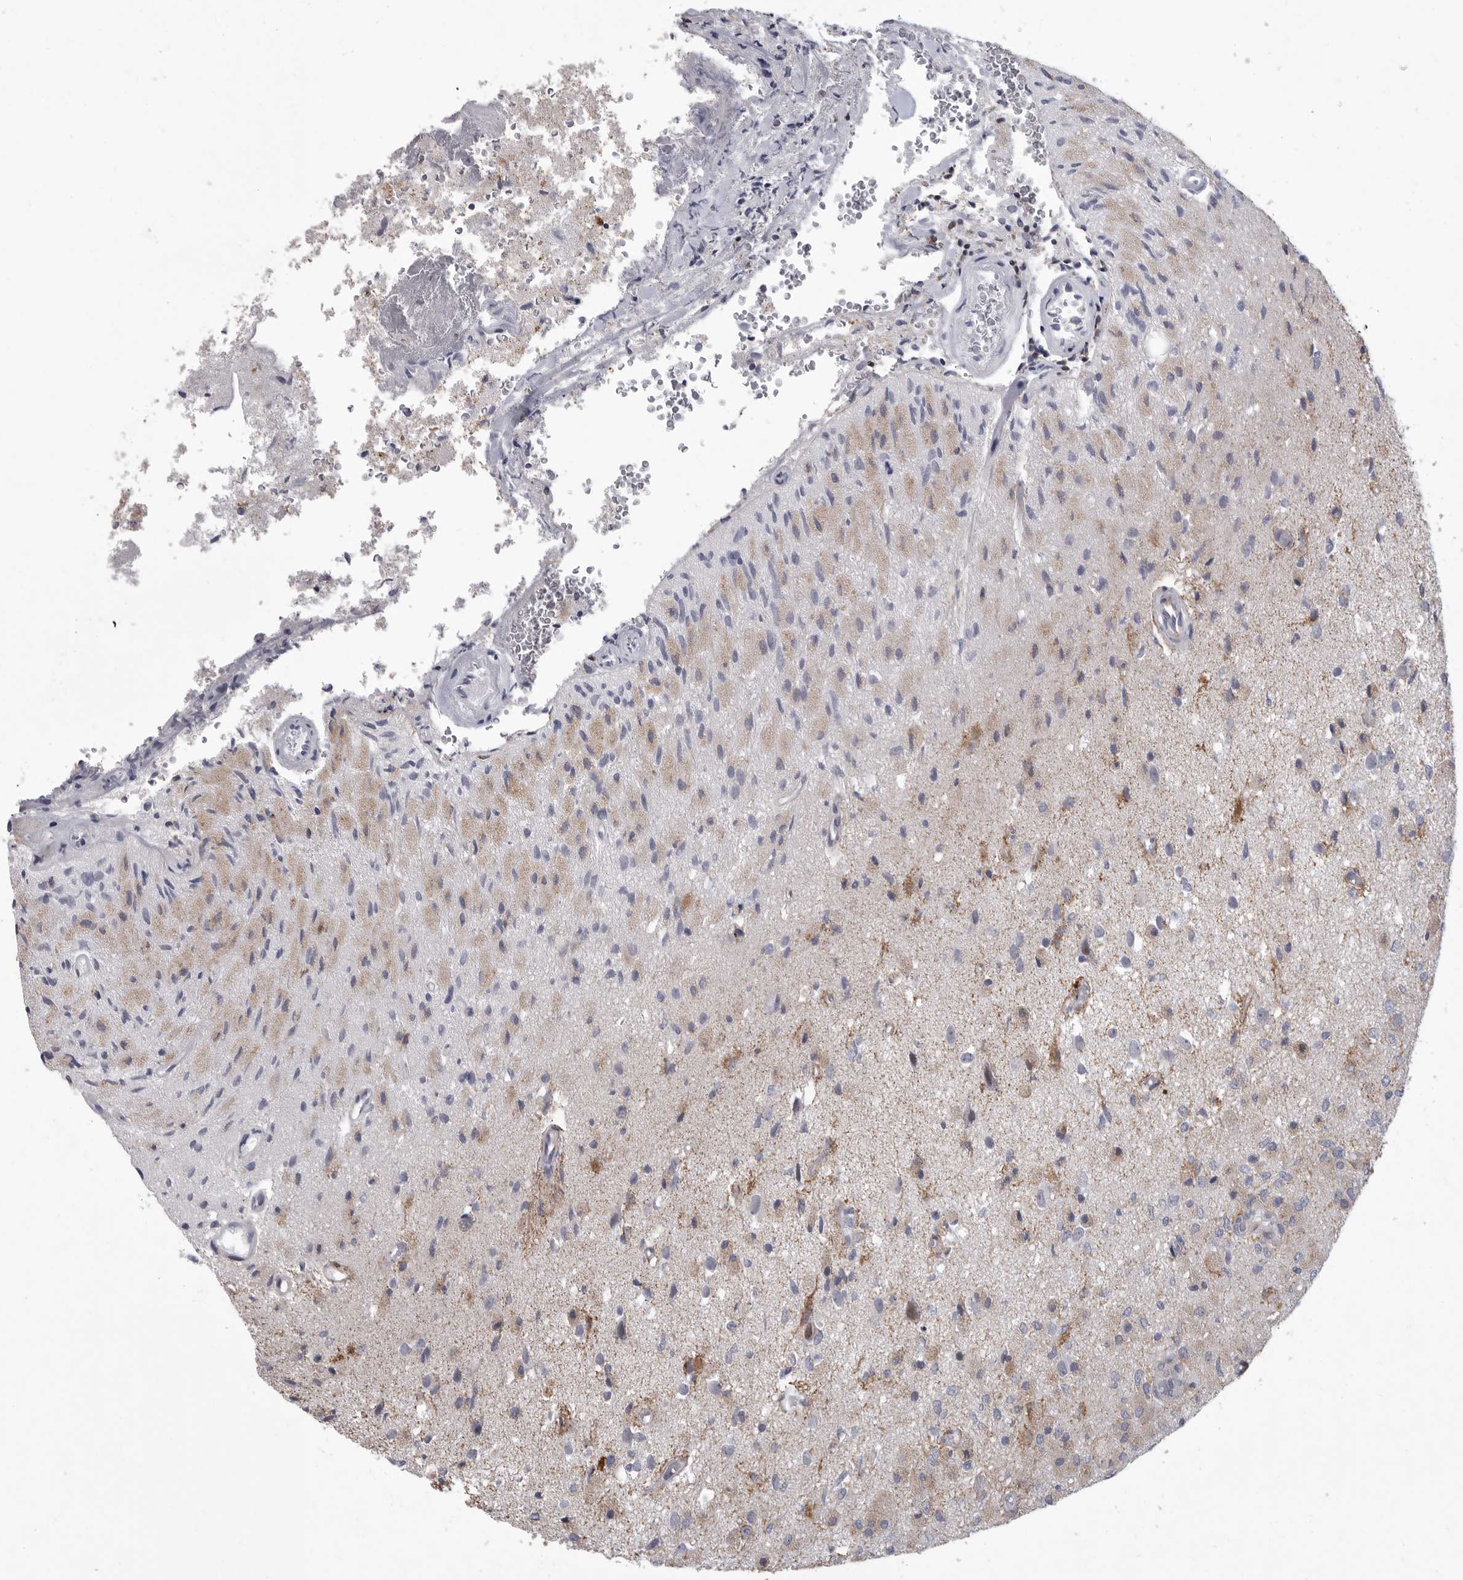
{"staining": {"intensity": "negative", "quantity": "none", "location": "none"}, "tissue": "glioma", "cell_type": "Tumor cells", "image_type": "cancer", "snomed": [{"axis": "morphology", "description": "Normal tissue, NOS"}, {"axis": "morphology", "description": "Glioma, malignant, High grade"}, {"axis": "topography", "description": "Cerebral cortex"}], "caption": "The histopathology image demonstrates no significant staining in tumor cells of glioma.", "gene": "MPZL1", "patient": {"sex": "male", "age": 77}}